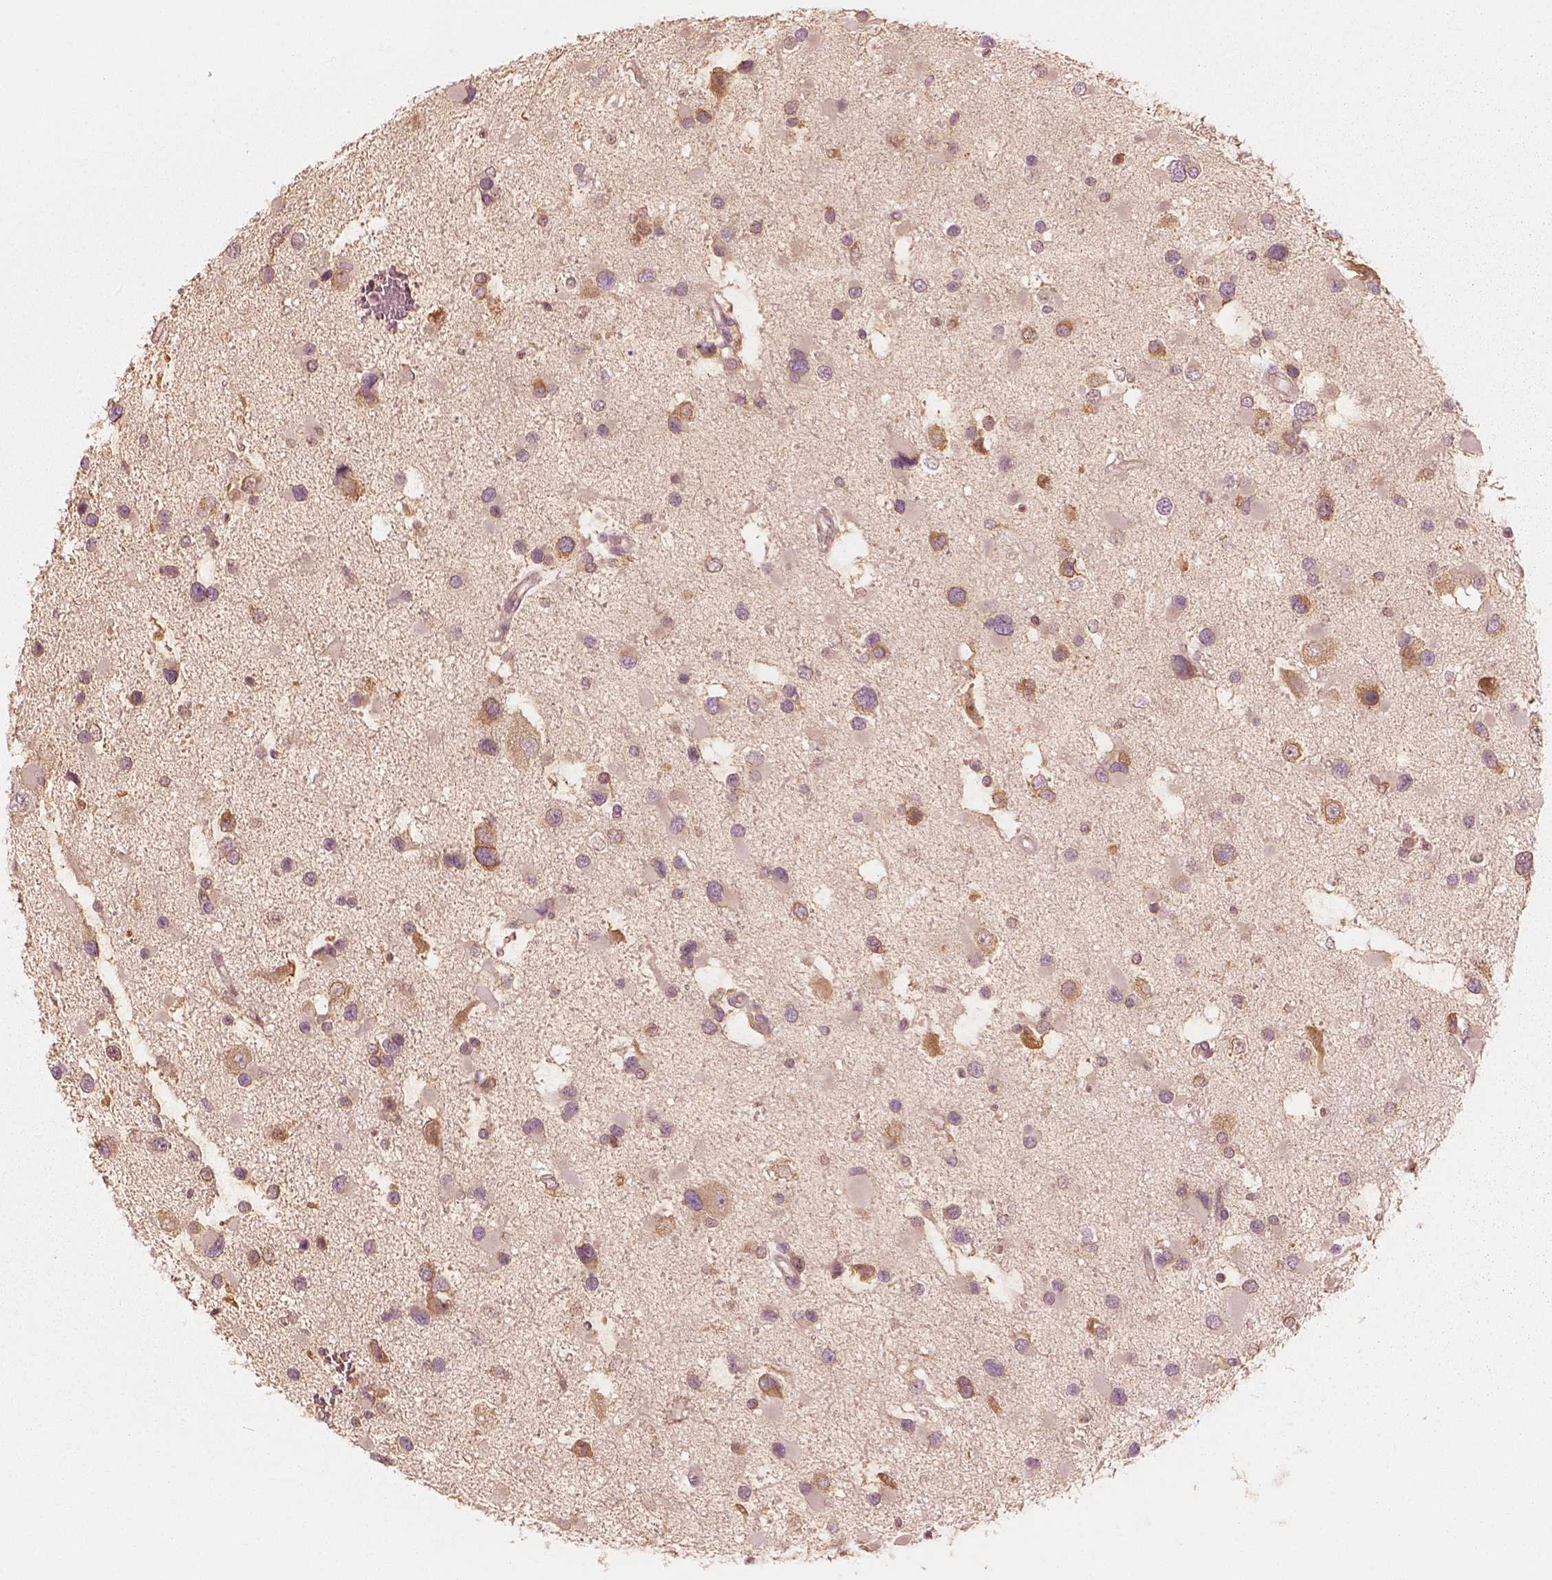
{"staining": {"intensity": "moderate", "quantity": "<25%", "location": "cytoplasmic/membranous"}, "tissue": "glioma", "cell_type": "Tumor cells", "image_type": "cancer", "snomed": [{"axis": "morphology", "description": "Glioma, malignant, Low grade"}, {"axis": "topography", "description": "Brain"}], "caption": "Moderate cytoplasmic/membranous protein positivity is present in approximately <25% of tumor cells in malignant low-grade glioma.", "gene": "CNOT2", "patient": {"sex": "female", "age": 32}}